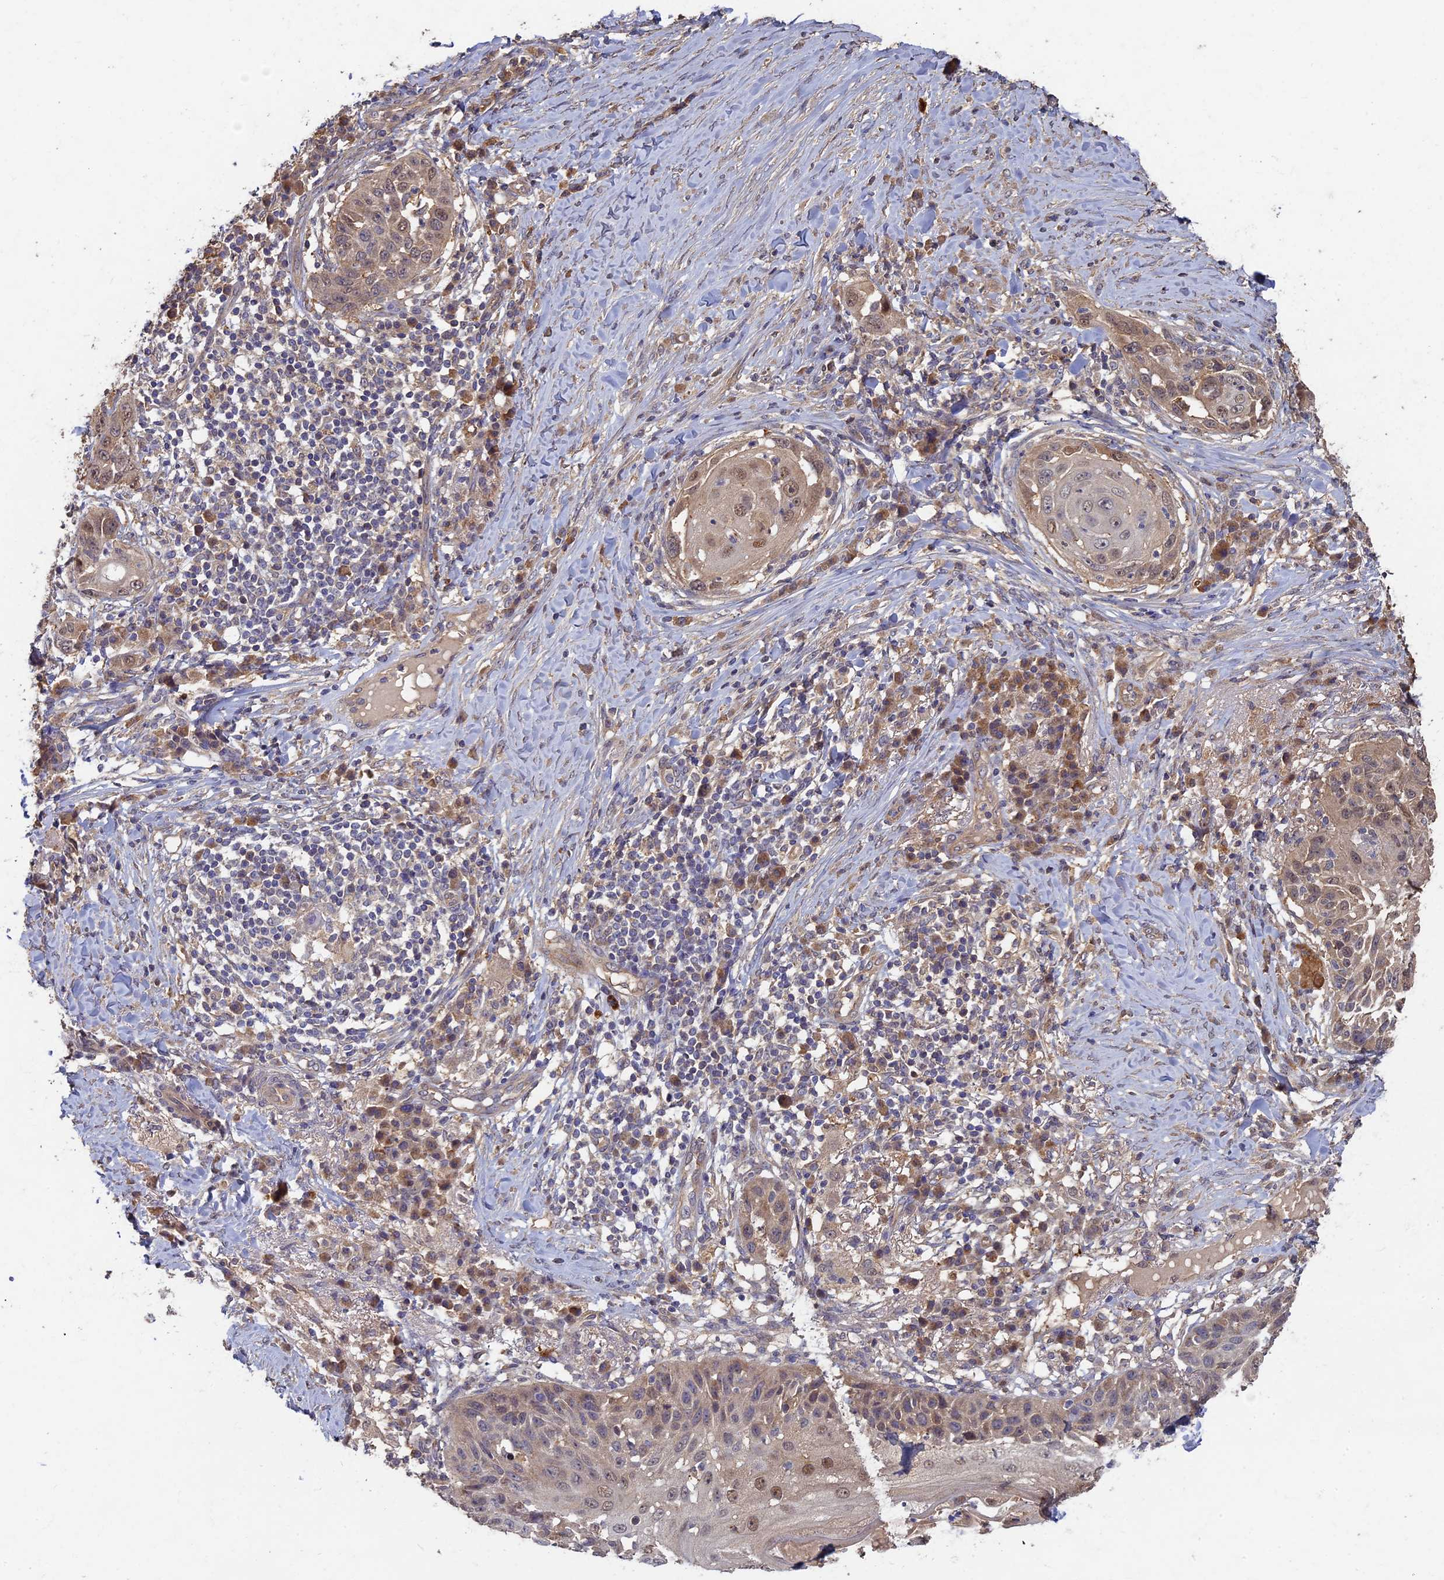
{"staining": {"intensity": "moderate", "quantity": "<25%", "location": "cytoplasmic/membranous,nuclear"}, "tissue": "skin cancer", "cell_type": "Tumor cells", "image_type": "cancer", "snomed": [{"axis": "morphology", "description": "Squamous cell carcinoma, NOS"}, {"axis": "topography", "description": "Skin"}], "caption": "Immunohistochemistry (IHC) staining of skin cancer (squamous cell carcinoma), which exhibits low levels of moderate cytoplasmic/membranous and nuclear expression in about <25% of tumor cells indicating moderate cytoplasmic/membranous and nuclear protein staining. The staining was performed using DAB (3,3'-diaminobenzidine) (brown) for protein detection and nuclei were counterstained in hematoxylin (blue).", "gene": "RSPH3", "patient": {"sex": "female", "age": 44}}